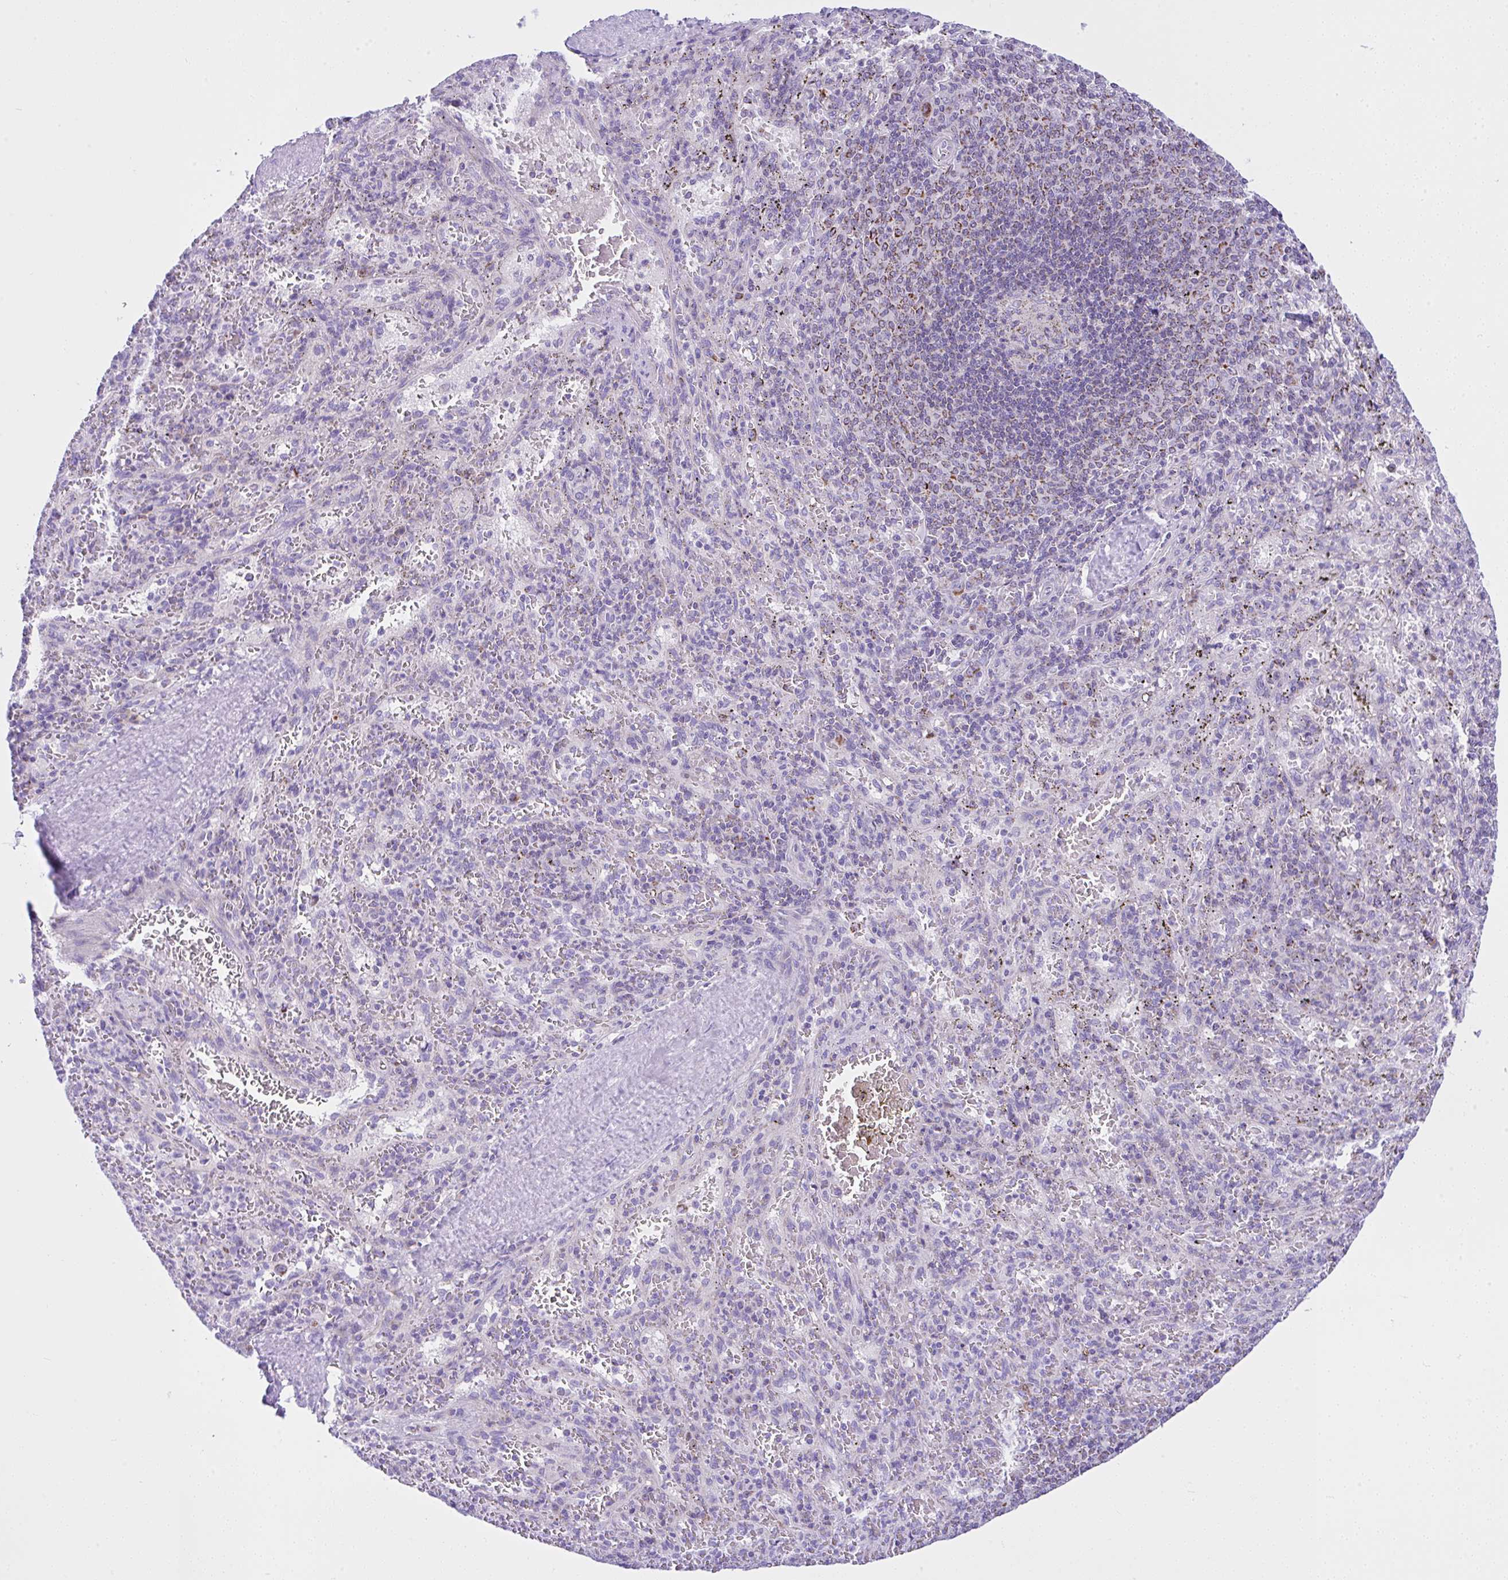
{"staining": {"intensity": "negative", "quantity": "none", "location": "none"}, "tissue": "spleen", "cell_type": "Cells in red pulp", "image_type": "normal", "snomed": [{"axis": "morphology", "description": "Normal tissue, NOS"}, {"axis": "topography", "description": "Spleen"}], "caption": "Immunohistochemistry (IHC) micrograph of benign spleen: spleen stained with DAB (3,3'-diaminobenzidine) demonstrates no significant protein positivity in cells in red pulp. (DAB immunohistochemistry with hematoxylin counter stain).", "gene": "SLC13A1", "patient": {"sex": "male", "age": 57}}